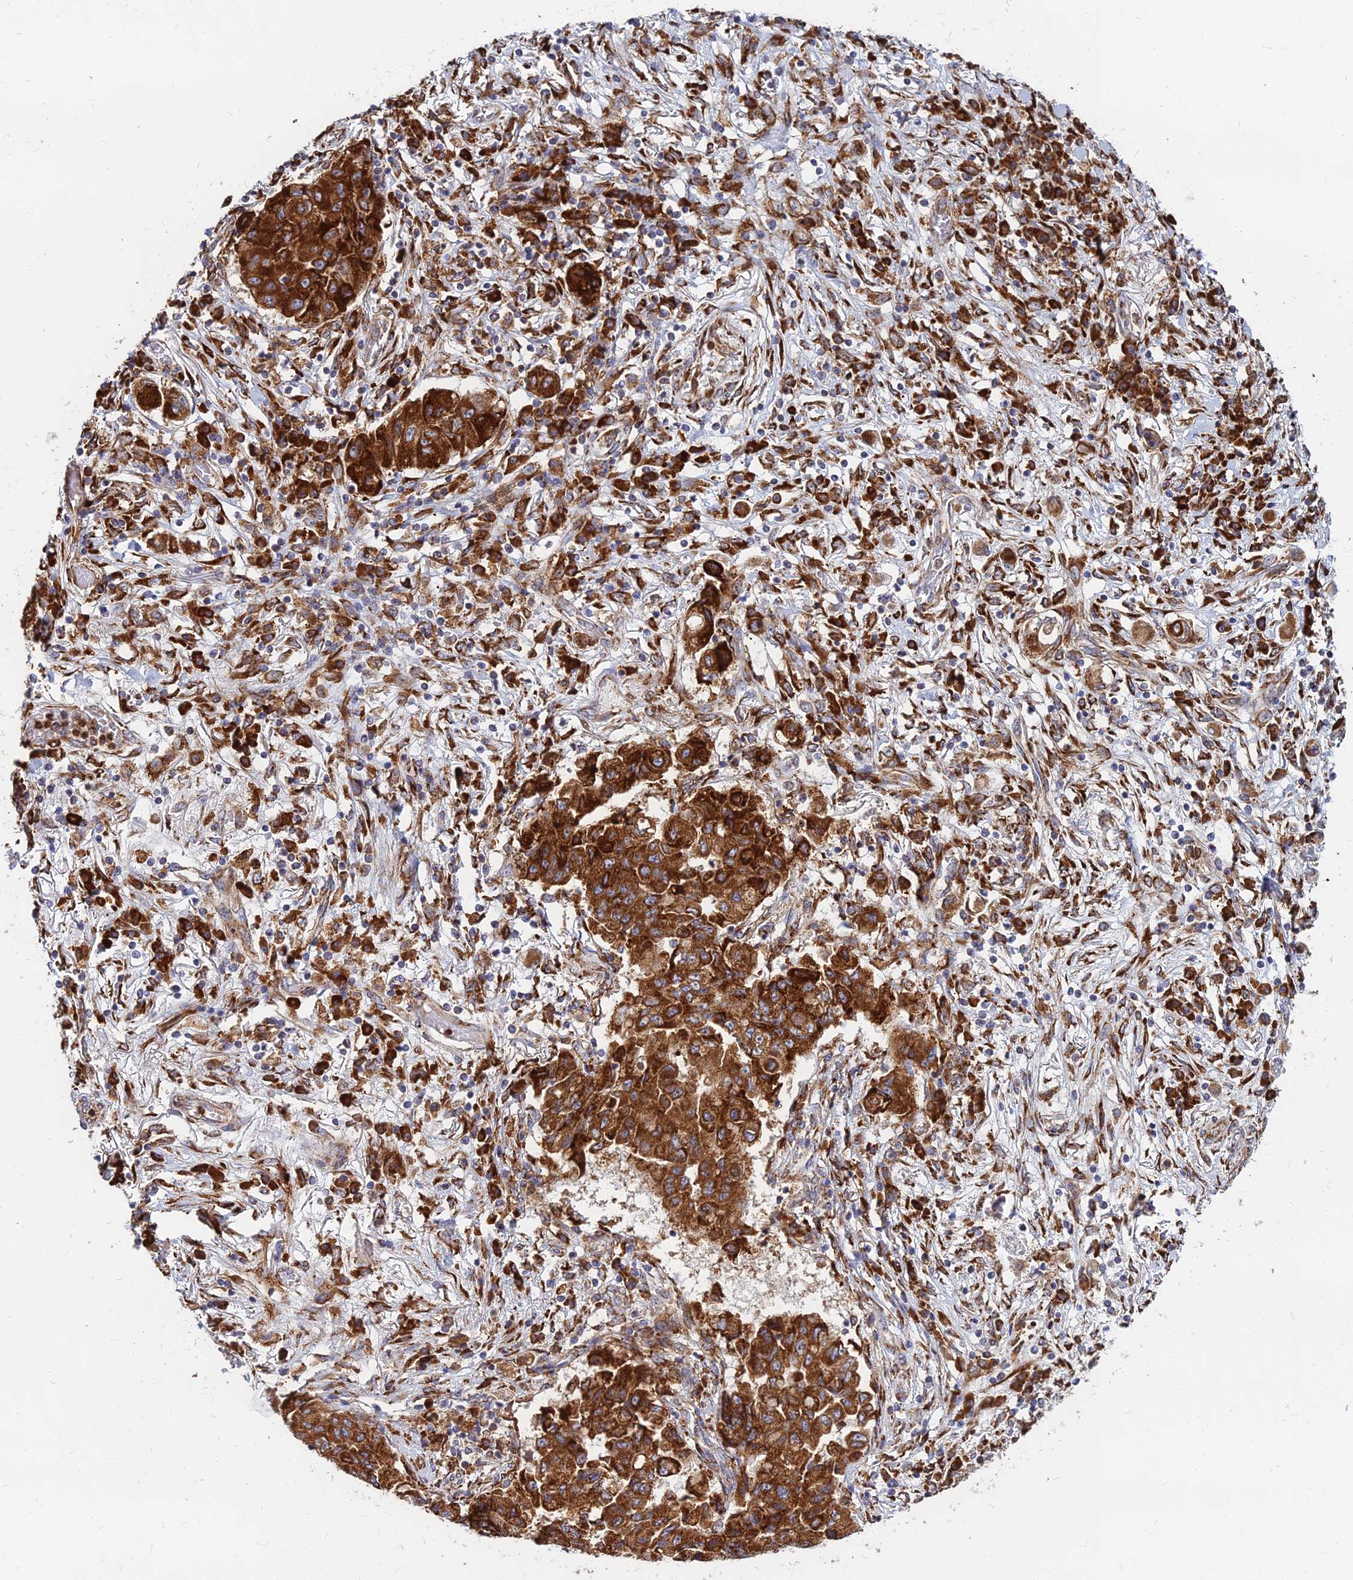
{"staining": {"intensity": "strong", "quantity": ">75%", "location": "cytoplasmic/membranous"}, "tissue": "lung cancer", "cell_type": "Tumor cells", "image_type": "cancer", "snomed": [{"axis": "morphology", "description": "Squamous cell carcinoma, NOS"}, {"axis": "topography", "description": "Lung"}], "caption": "DAB immunohistochemical staining of squamous cell carcinoma (lung) exhibits strong cytoplasmic/membranous protein positivity in approximately >75% of tumor cells.", "gene": "CCT6B", "patient": {"sex": "male", "age": 74}}